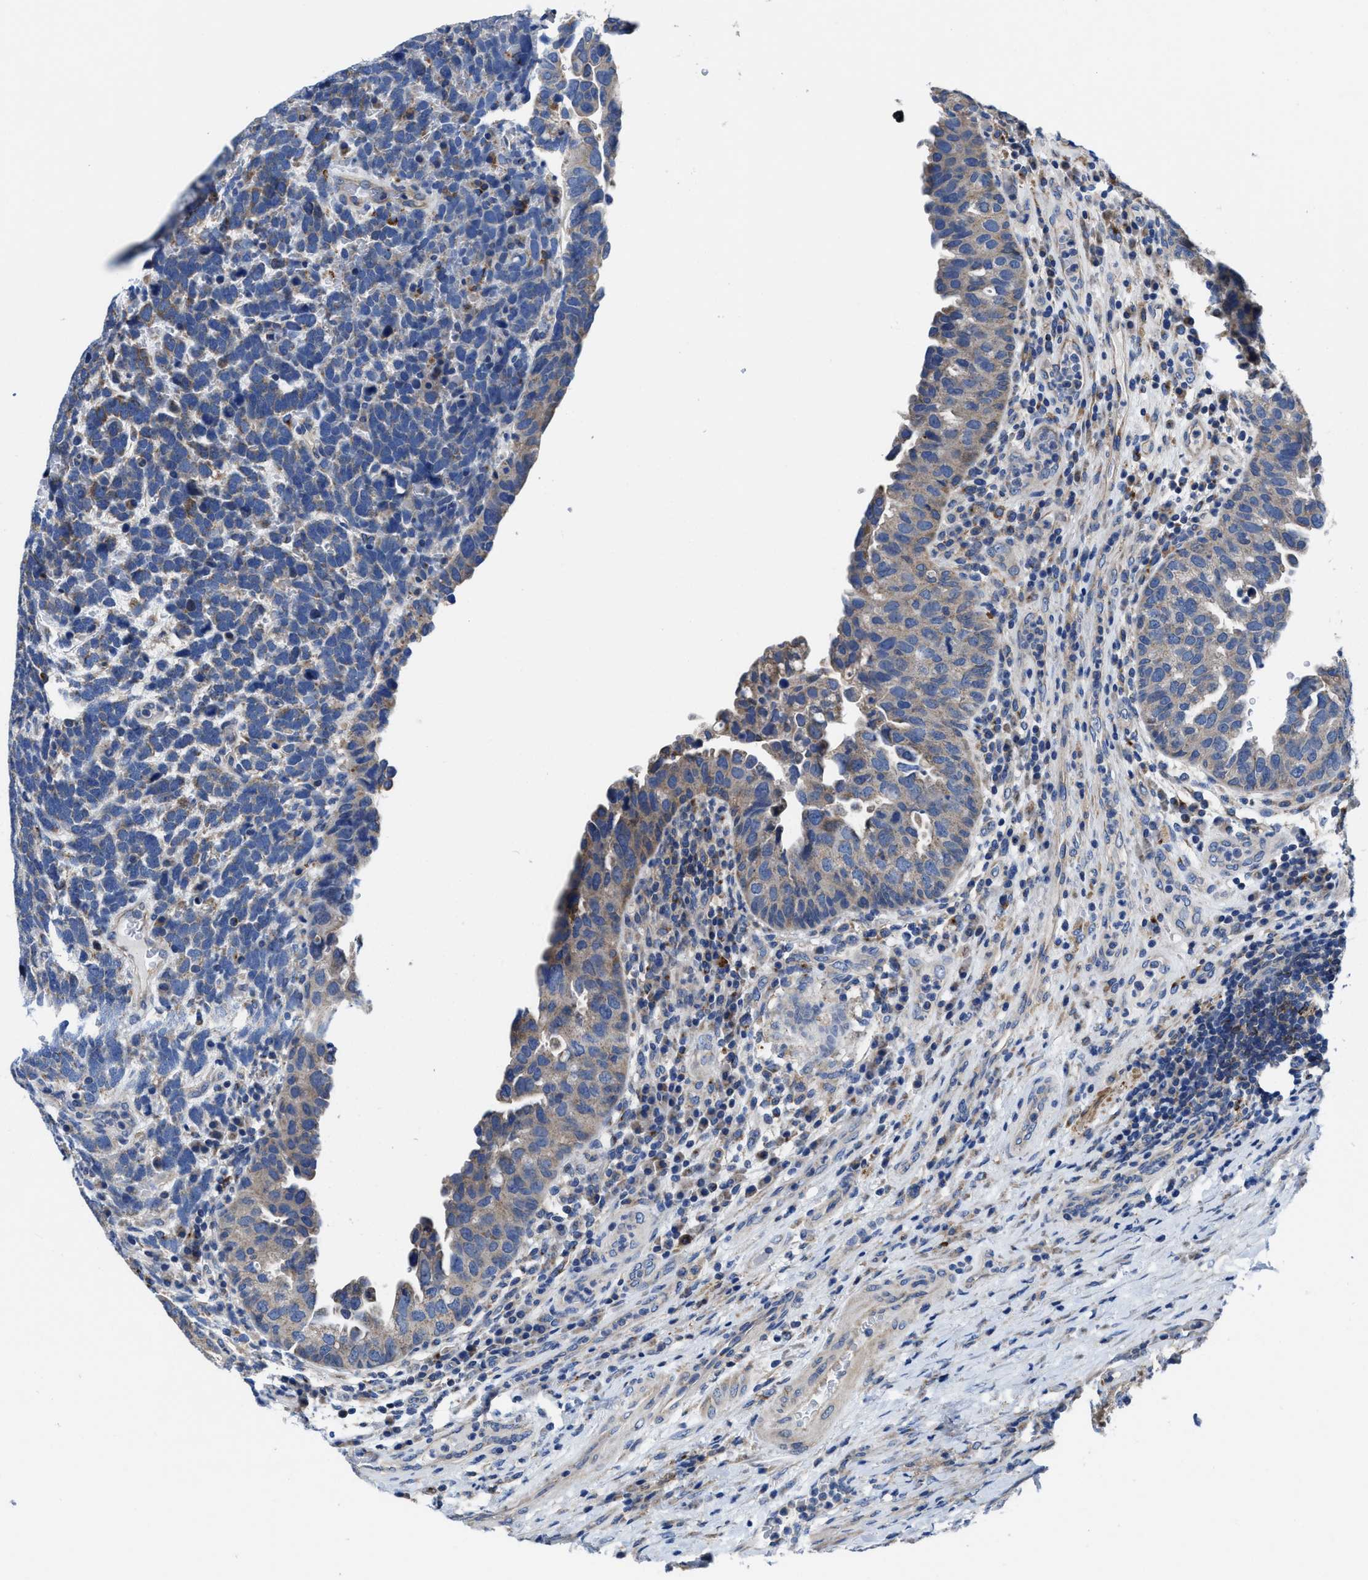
{"staining": {"intensity": "moderate", "quantity": "25%-75%", "location": "cytoplasmic/membranous"}, "tissue": "urothelial cancer", "cell_type": "Tumor cells", "image_type": "cancer", "snomed": [{"axis": "morphology", "description": "Urothelial carcinoma, High grade"}, {"axis": "topography", "description": "Urinary bladder"}], "caption": "Urothelial cancer tissue displays moderate cytoplasmic/membranous positivity in approximately 25%-75% of tumor cells, visualized by immunohistochemistry. The protein of interest is shown in brown color, while the nuclei are stained blue.", "gene": "TMEM30A", "patient": {"sex": "female", "age": 82}}